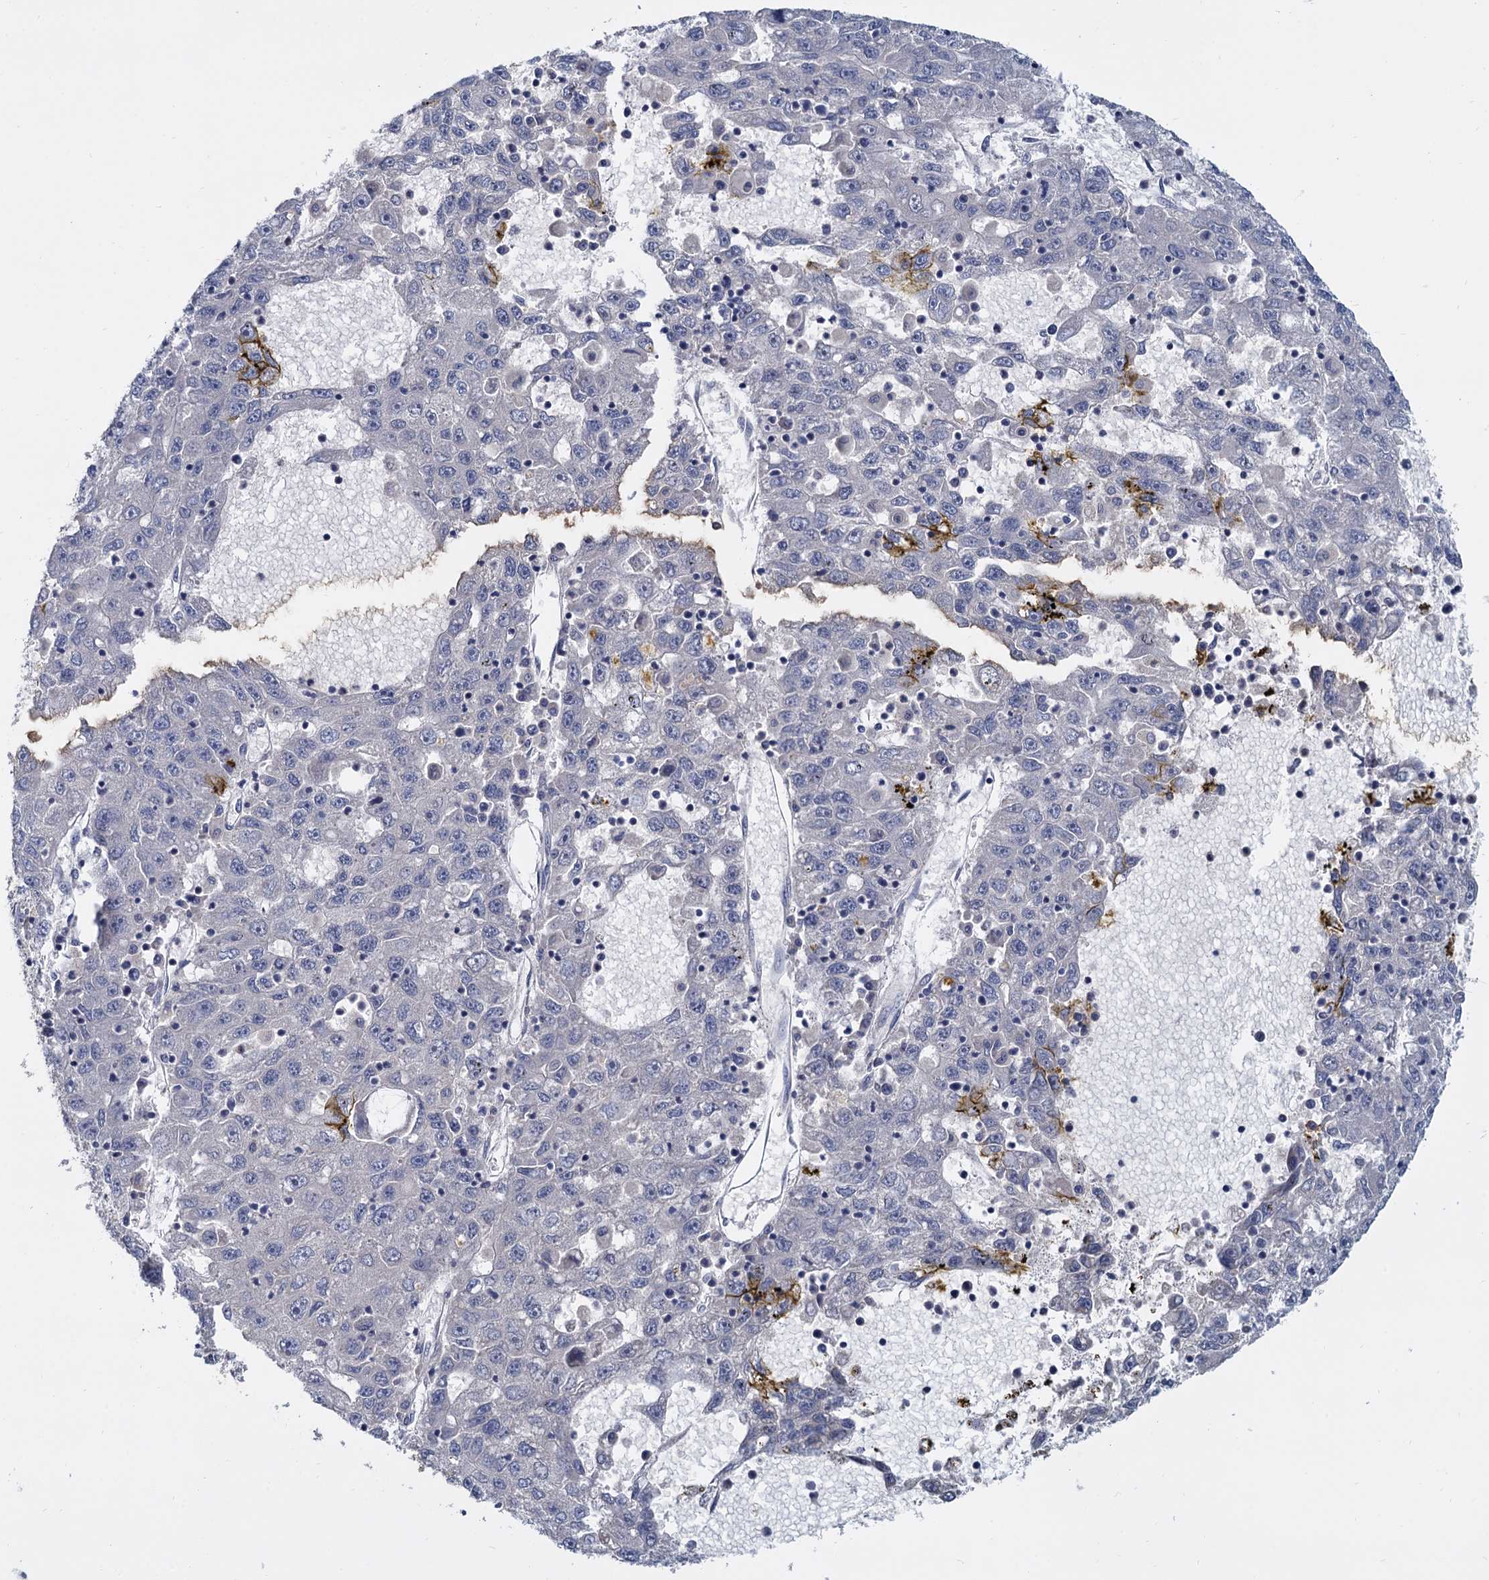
{"staining": {"intensity": "negative", "quantity": "none", "location": "none"}, "tissue": "liver cancer", "cell_type": "Tumor cells", "image_type": "cancer", "snomed": [{"axis": "morphology", "description": "Carcinoma, Hepatocellular, NOS"}, {"axis": "topography", "description": "Liver"}], "caption": "Immunohistochemical staining of liver hepatocellular carcinoma exhibits no significant staining in tumor cells.", "gene": "ACSM3", "patient": {"sex": "male", "age": 49}}